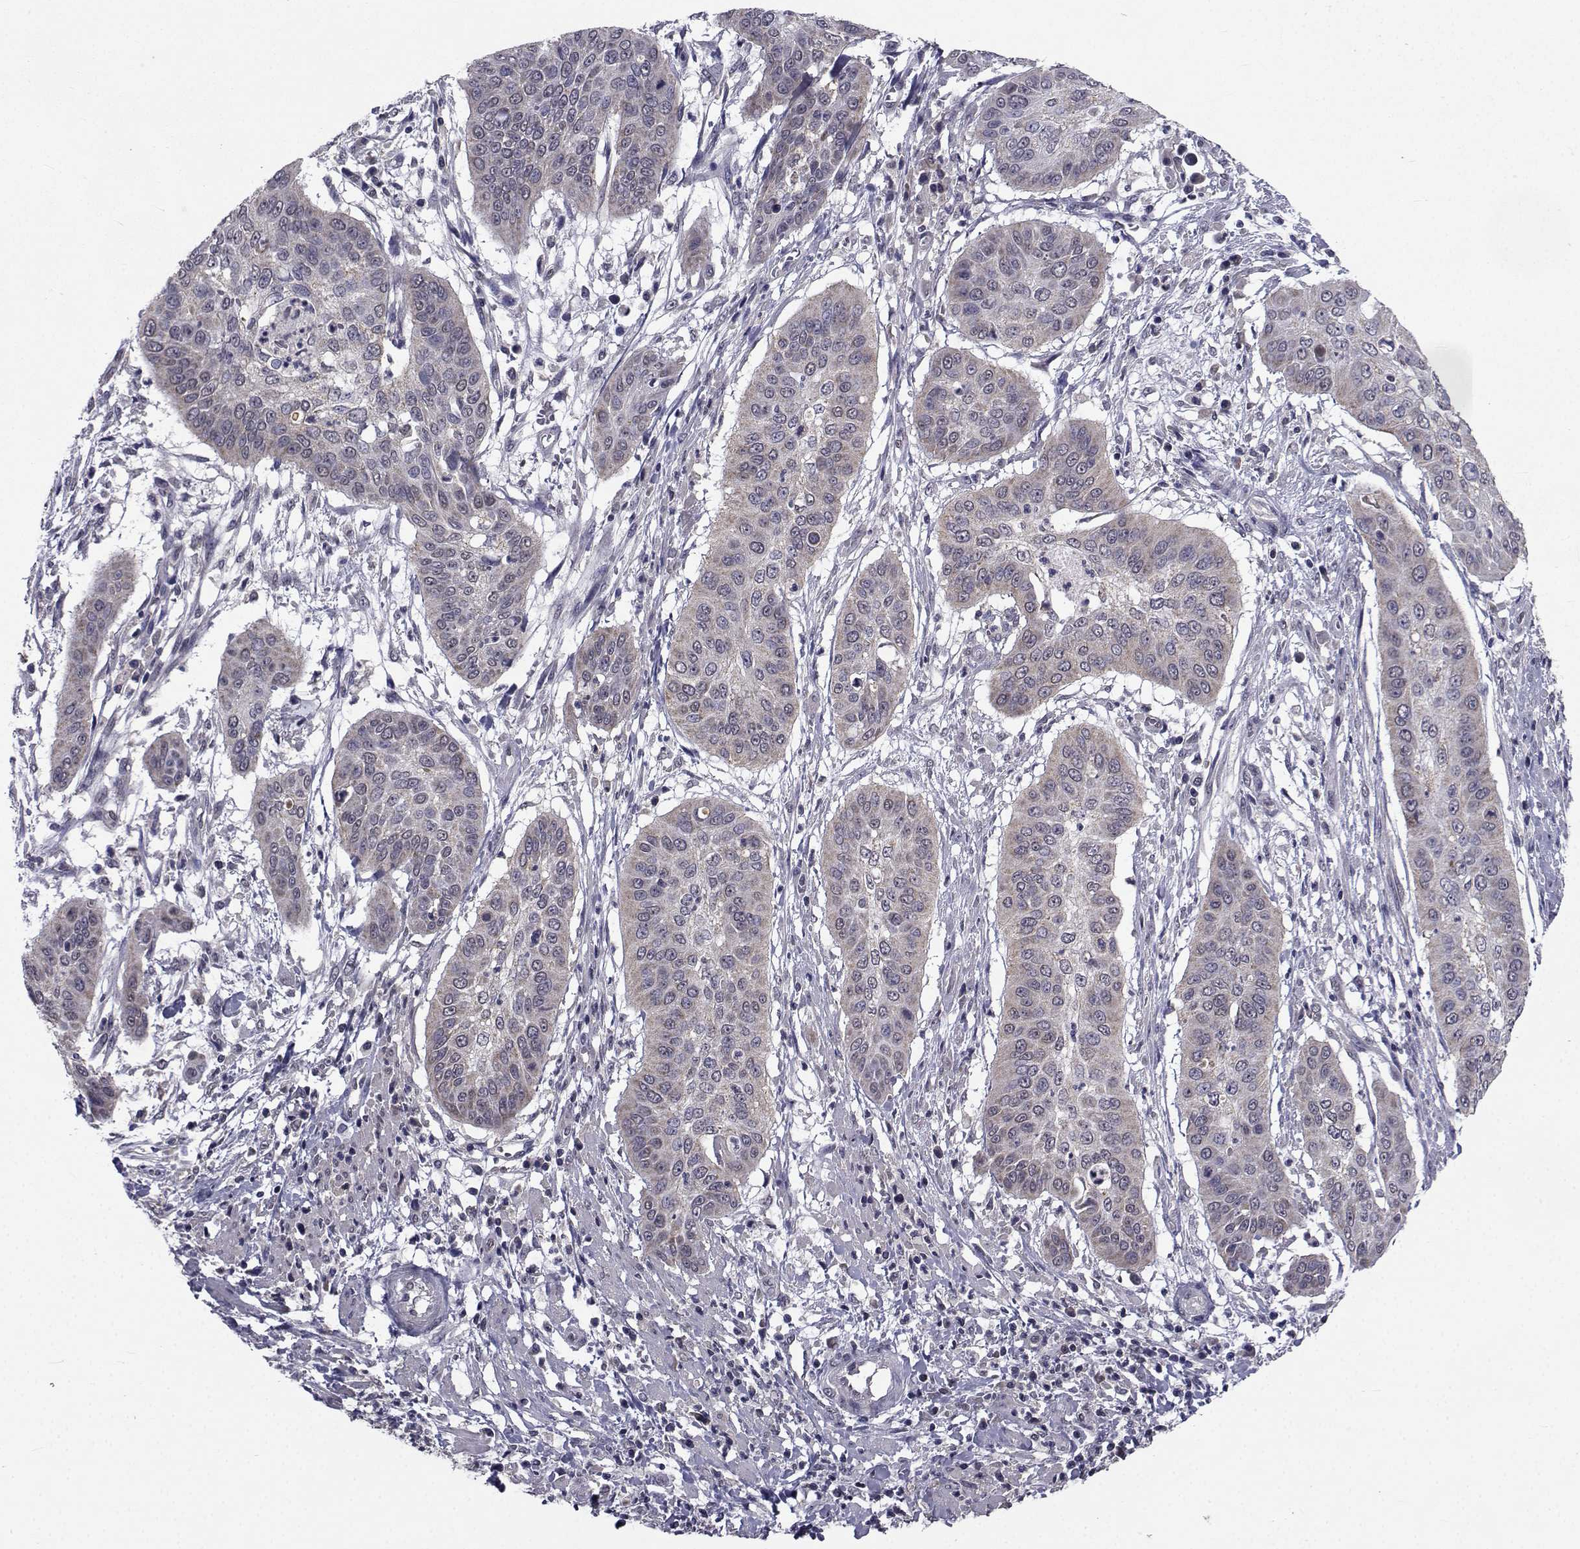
{"staining": {"intensity": "weak", "quantity": "25%-75%", "location": "cytoplasmic/membranous"}, "tissue": "cervical cancer", "cell_type": "Tumor cells", "image_type": "cancer", "snomed": [{"axis": "morphology", "description": "Squamous cell carcinoma, NOS"}, {"axis": "topography", "description": "Cervix"}], "caption": "Brown immunohistochemical staining in human cervical squamous cell carcinoma reveals weak cytoplasmic/membranous staining in approximately 25%-75% of tumor cells. (Brightfield microscopy of DAB IHC at high magnification).", "gene": "CYP2S1", "patient": {"sex": "female", "age": 39}}